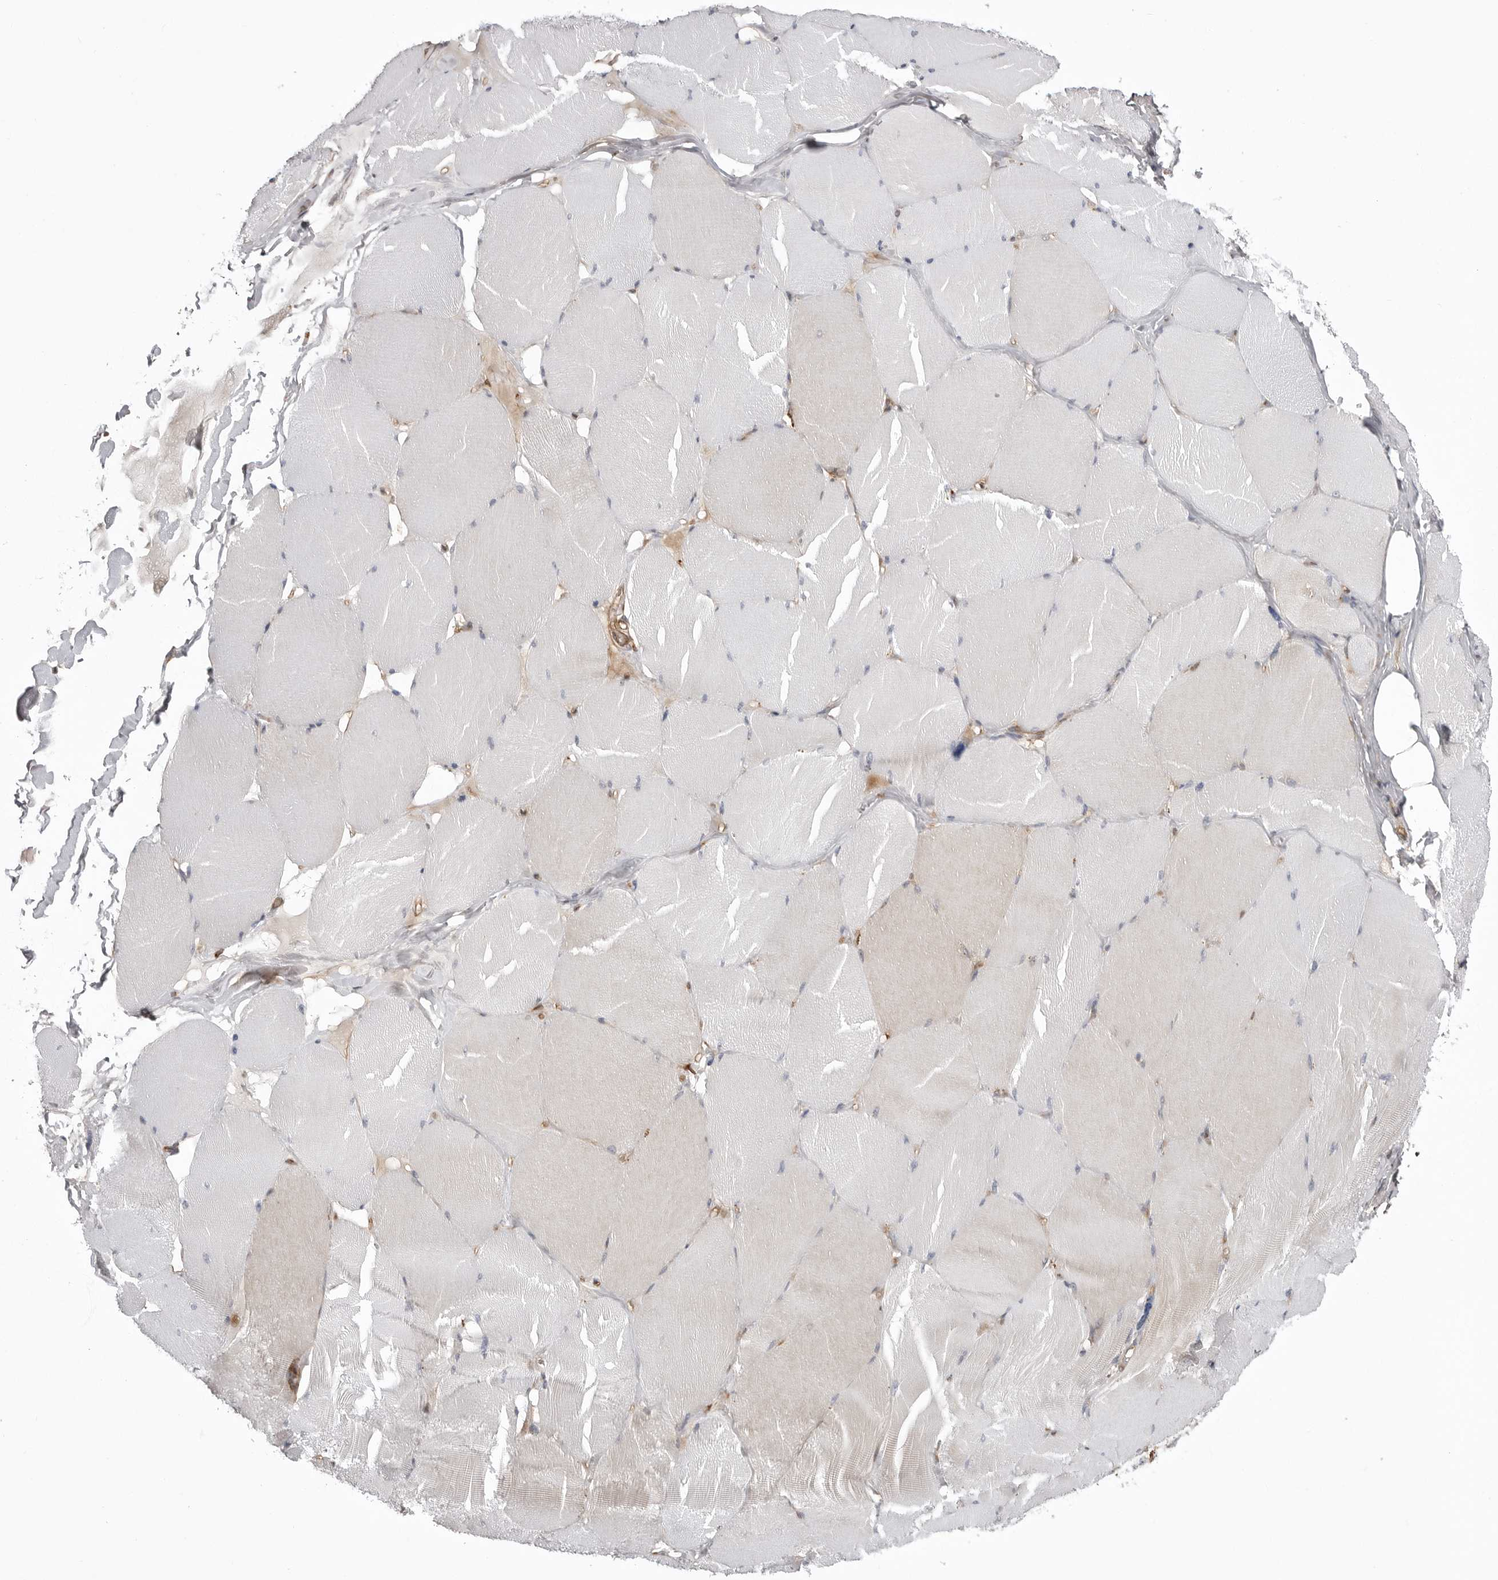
{"staining": {"intensity": "weak", "quantity": "<25%", "location": "cytoplasmic/membranous"}, "tissue": "skeletal muscle", "cell_type": "Myocytes", "image_type": "normal", "snomed": [{"axis": "morphology", "description": "Normal tissue, NOS"}, {"axis": "topography", "description": "Skin"}, {"axis": "topography", "description": "Skeletal muscle"}], "caption": "High magnification brightfield microscopy of unremarkable skeletal muscle stained with DAB (3,3'-diaminobenzidine) (brown) and counterstained with hematoxylin (blue): myocytes show no significant positivity. Brightfield microscopy of IHC stained with DAB (brown) and hematoxylin (blue), captured at high magnification.", "gene": "ARL5A", "patient": {"sex": "male", "age": 83}}